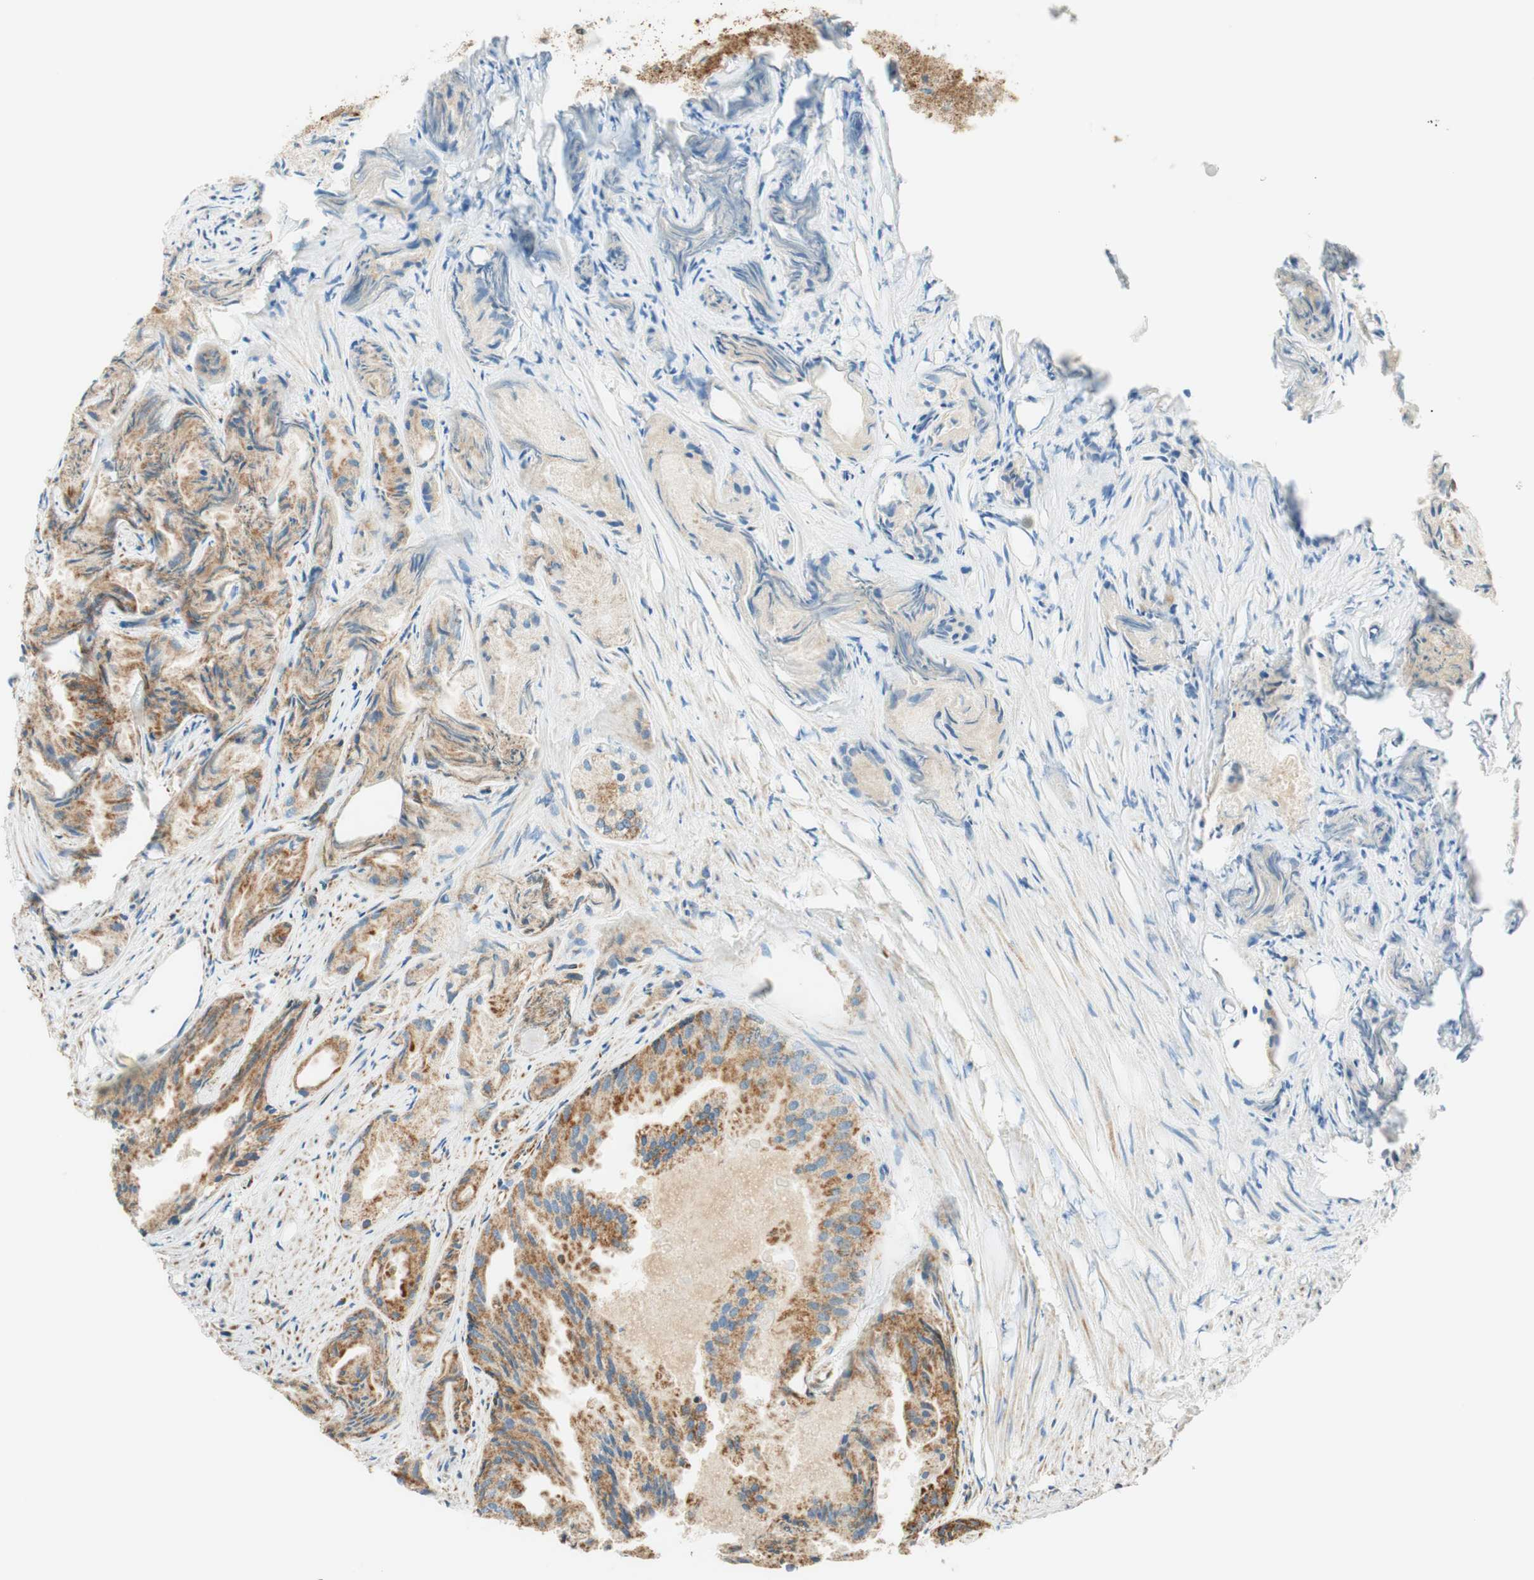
{"staining": {"intensity": "strong", "quantity": ">75%", "location": "cytoplasmic/membranous"}, "tissue": "prostate cancer", "cell_type": "Tumor cells", "image_type": "cancer", "snomed": [{"axis": "morphology", "description": "Adenocarcinoma, Low grade"}, {"axis": "topography", "description": "Prostate"}], "caption": "DAB (3,3'-diaminobenzidine) immunohistochemical staining of human prostate cancer (low-grade adenocarcinoma) shows strong cytoplasmic/membranous protein positivity in approximately >75% of tumor cells. (Stains: DAB in brown, nuclei in blue, Microscopy: brightfield microscopy at high magnification).", "gene": "TOMM20", "patient": {"sex": "male", "age": 72}}